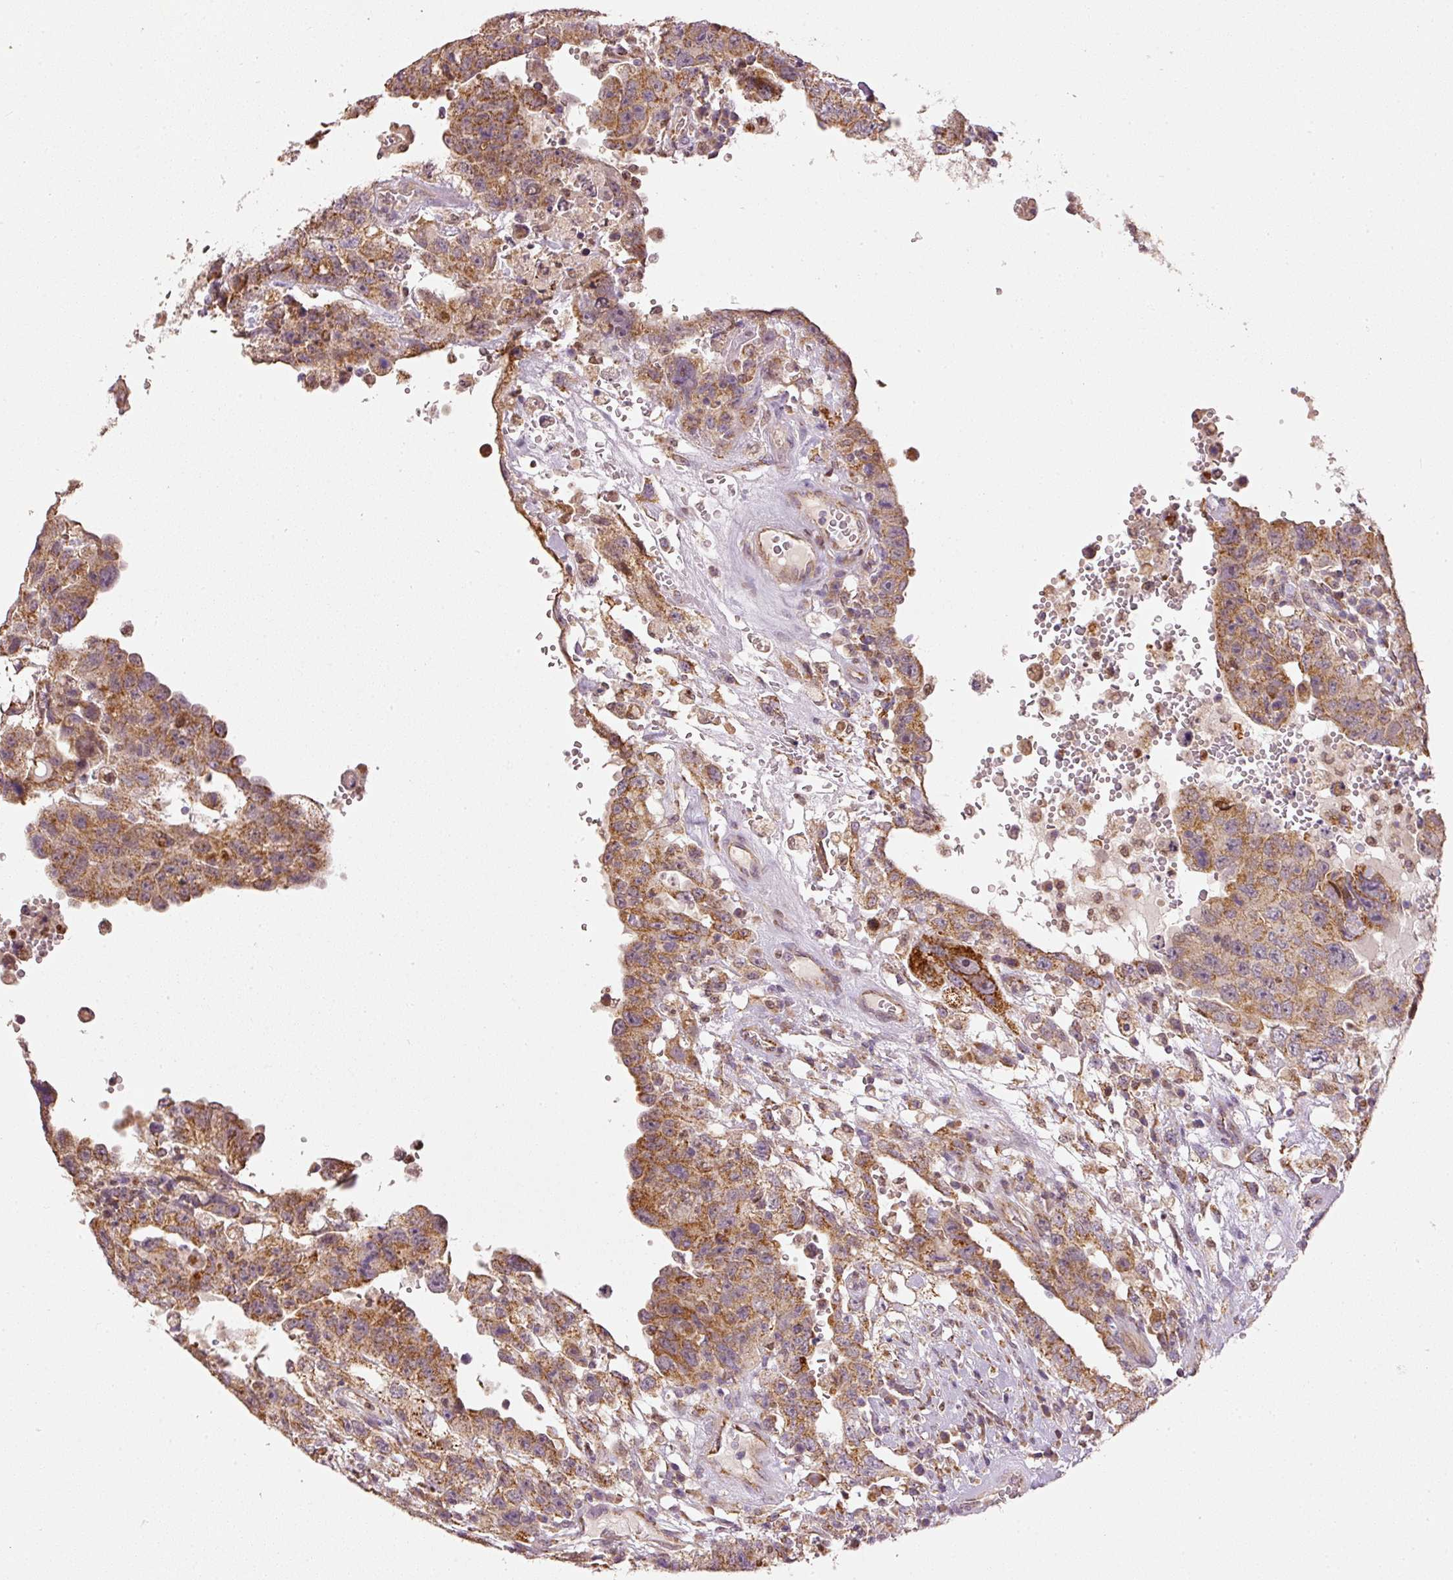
{"staining": {"intensity": "moderate", "quantity": ">75%", "location": "cytoplasmic/membranous"}, "tissue": "testis cancer", "cell_type": "Tumor cells", "image_type": "cancer", "snomed": [{"axis": "morphology", "description": "Carcinoma, Embryonal, NOS"}, {"axis": "topography", "description": "Testis"}], "caption": "This is an image of IHC staining of embryonal carcinoma (testis), which shows moderate staining in the cytoplasmic/membranous of tumor cells.", "gene": "MTHFD1L", "patient": {"sex": "male", "age": 26}}